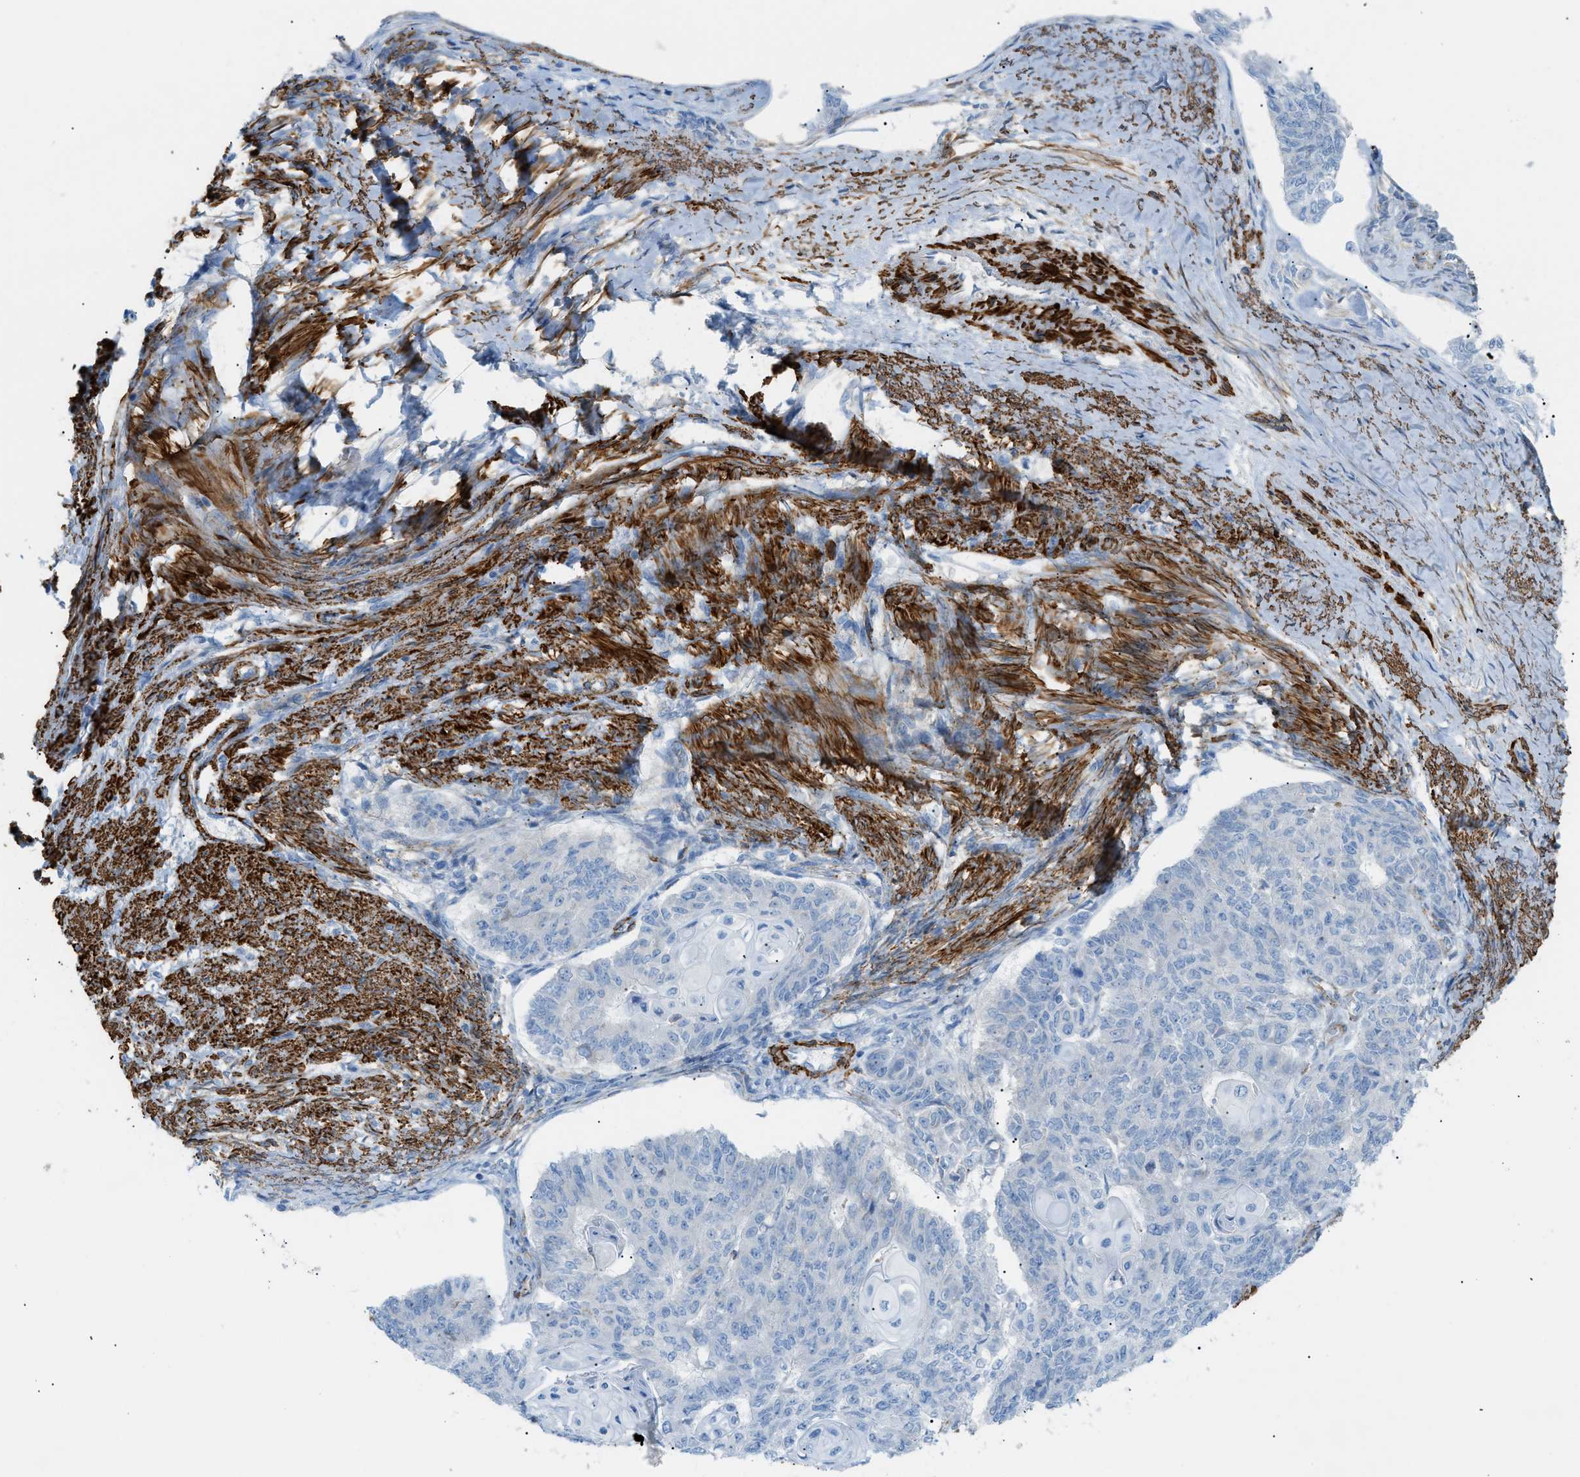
{"staining": {"intensity": "negative", "quantity": "none", "location": "none"}, "tissue": "endometrial cancer", "cell_type": "Tumor cells", "image_type": "cancer", "snomed": [{"axis": "morphology", "description": "Adenocarcinoma, NOS"}, {"axis": "topography", "description": "Endometrium"}], "caption": "Tumor cells are negative for protein expression in human adenocarcinoma (endometrial). Nuclei are stained in blue.", "gene": "MYH11", "patient": {"sex": "female", "age": 32}}